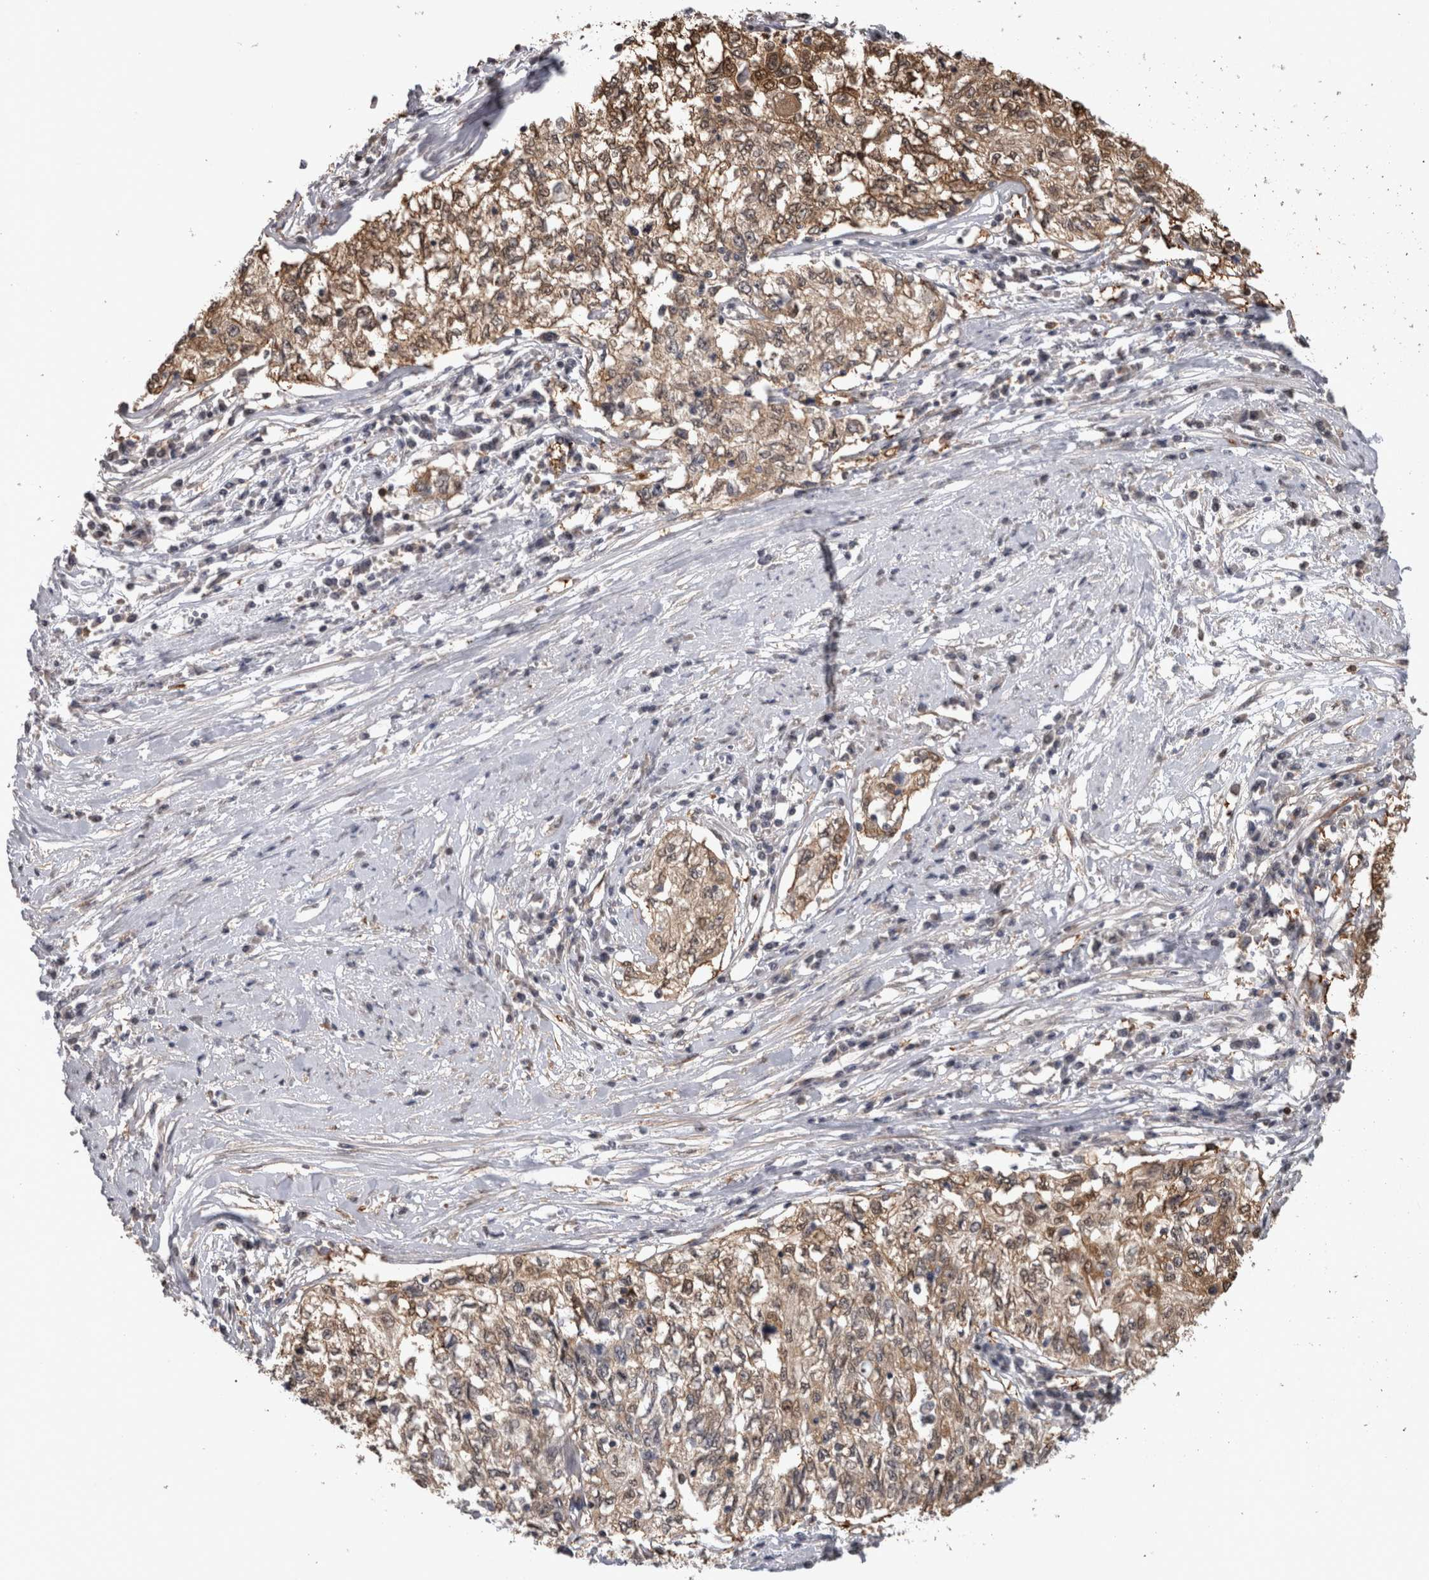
{"staining": {"intensity": "weak", "quantity": ">75%", "location": "cytoplasmic/membranous,nuclear"}, "tissue": "cervical cancer", "cell_type": "Tumor cells", "image_type": "cancer", "snomed": [{"axis": "morphology", "description": "Squamous cell carcinoma, NOS"}, {"axis": "topography", "description": "Cervix"}], "caption": "Protein staining reveals weak cytoplasmic/membranous and nuclear expression in approximately >75% of tumor cells in cervical squamous cell carcinoma.", "gene": "USH1G", "patient": {"sex": "female", "age": 57}}